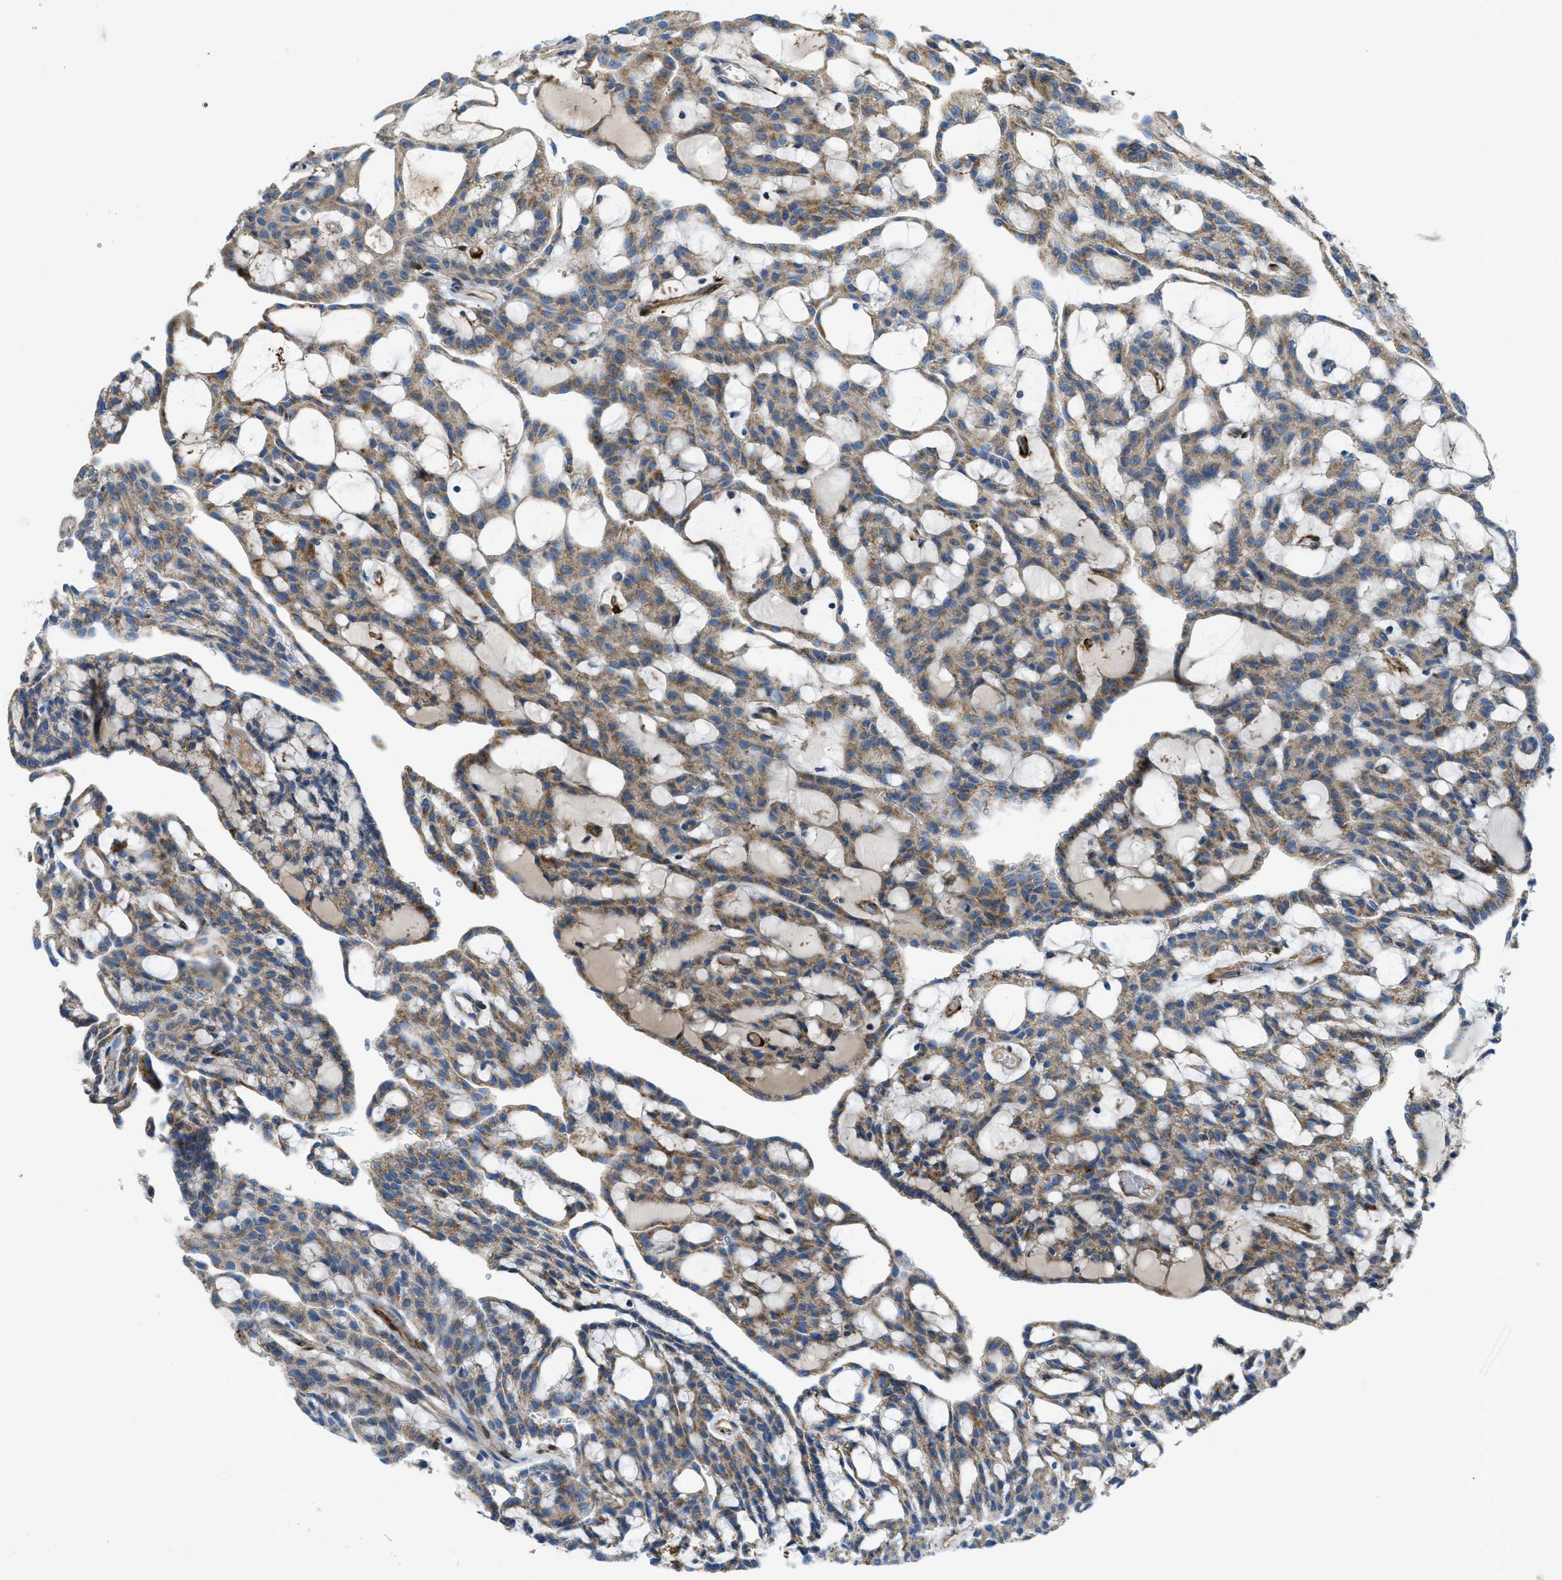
{"staining": {"intensity": "moderate", "quantity": ">75%", "location": "cytoplasmic/membranous"}, "tissue": "renal cancer", "cell_type": "Tumor cells", "image_type": "cancer", "snomed": [{"axis": "morphology", "description": "Adenocarcinoma, NOS"}, {"axis": "topography", "description": "Kidney"}], "caption": "Immunohistochemistry (DAB) staining of renal cancer shows moderate cytoplasmic/membranous protein expression in approximately >75% of tumor cells.", "gene": "CYGB", "patient": {"sex": "male", "age": 63}}